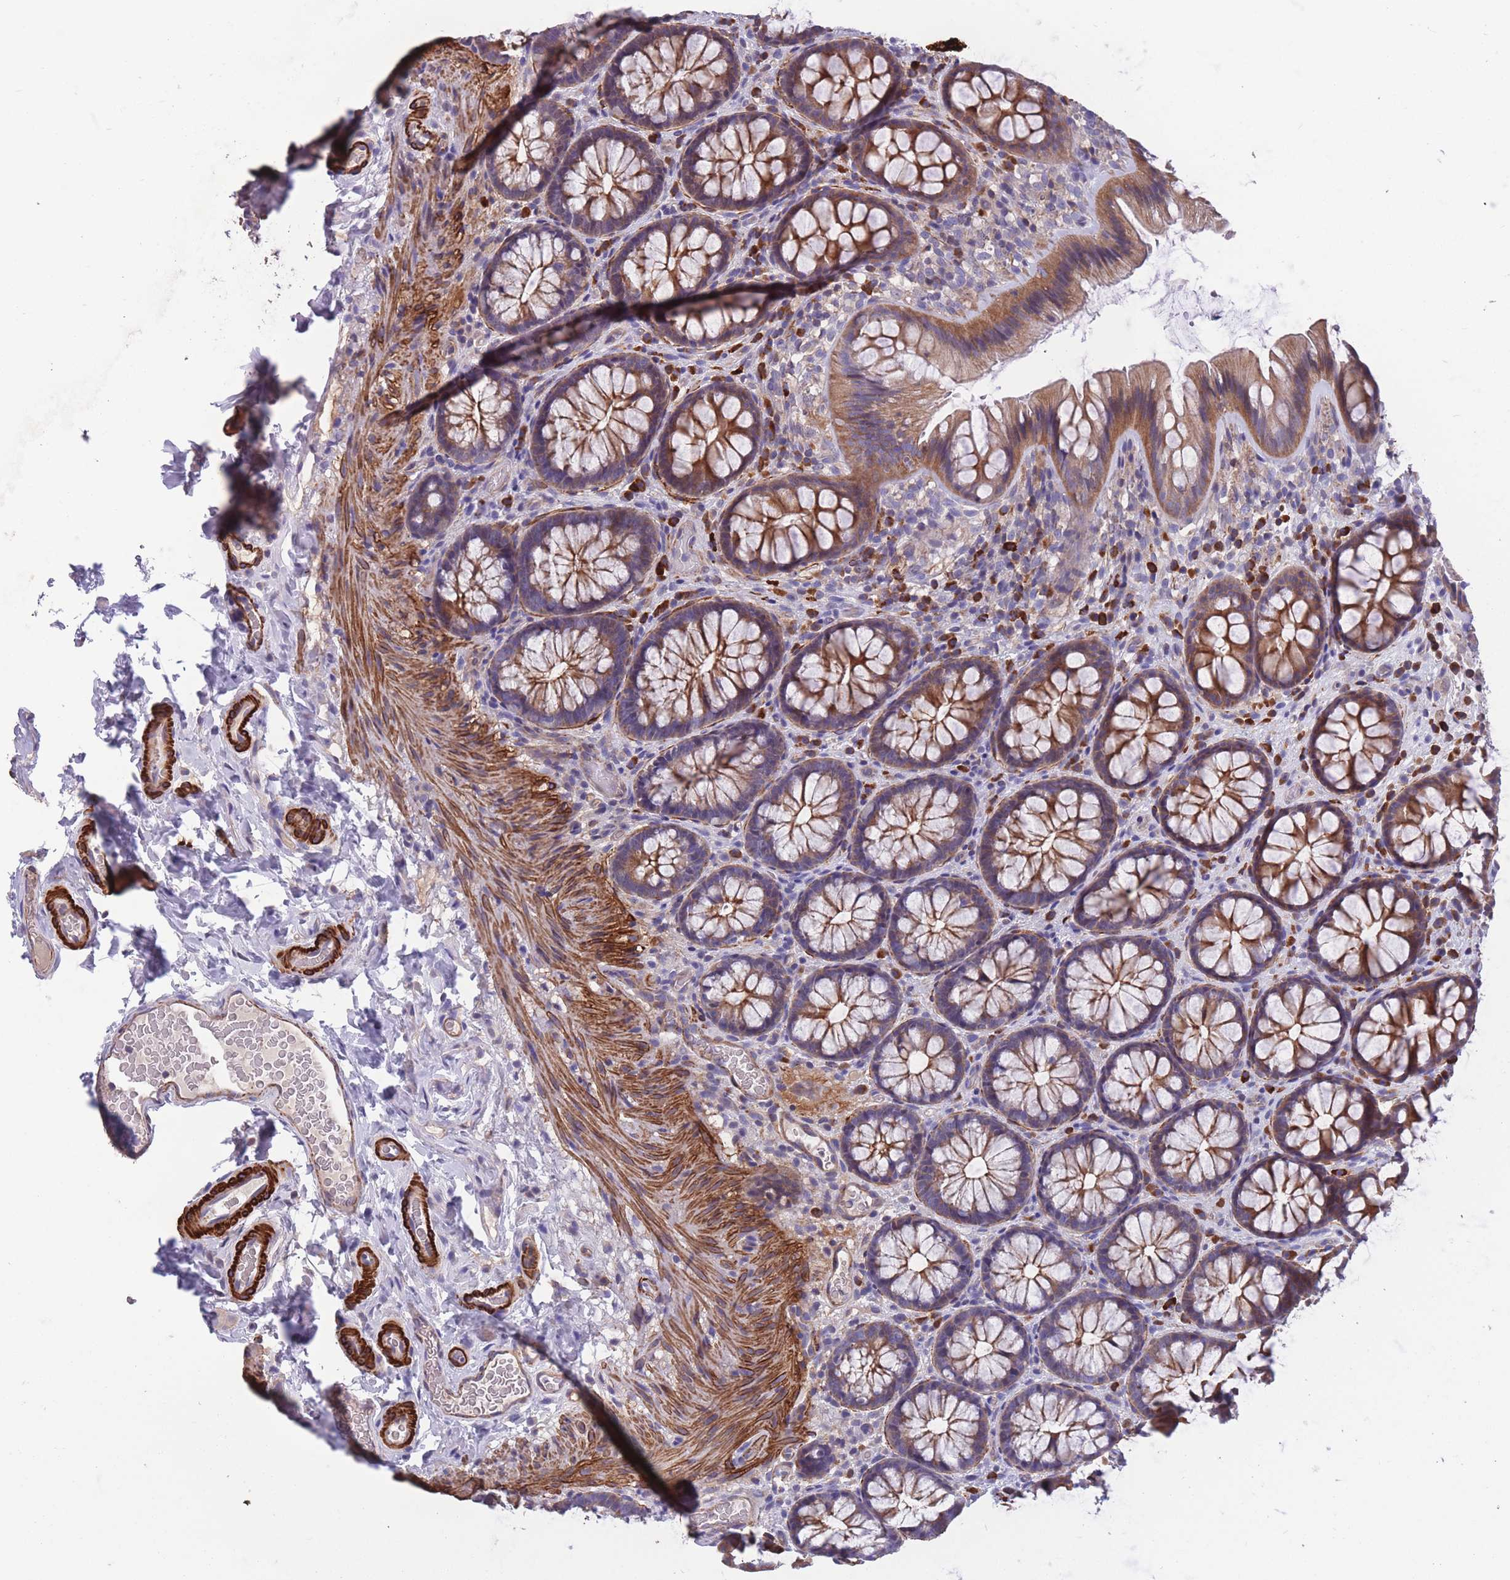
{"staining": {"intensity": "moderate", "quantity": ">75%", "location": "cytoplasmic/membranous"}, "tissue": "colon", "cell_type": "Endothelial cells", "image_type": "normal", "snomed": [{"axis": "morphology", "description": "Normal tissue, NOS"}, {"axis": "topography", "description": "Colon"}], "caption": "A micrograph of colon stained for a protein reveals moderate cytoplasmic/membranous brown staining in endothelial cells.", "gene": "TOMM40L", "patient": {"sex": "male", "age": 46}}